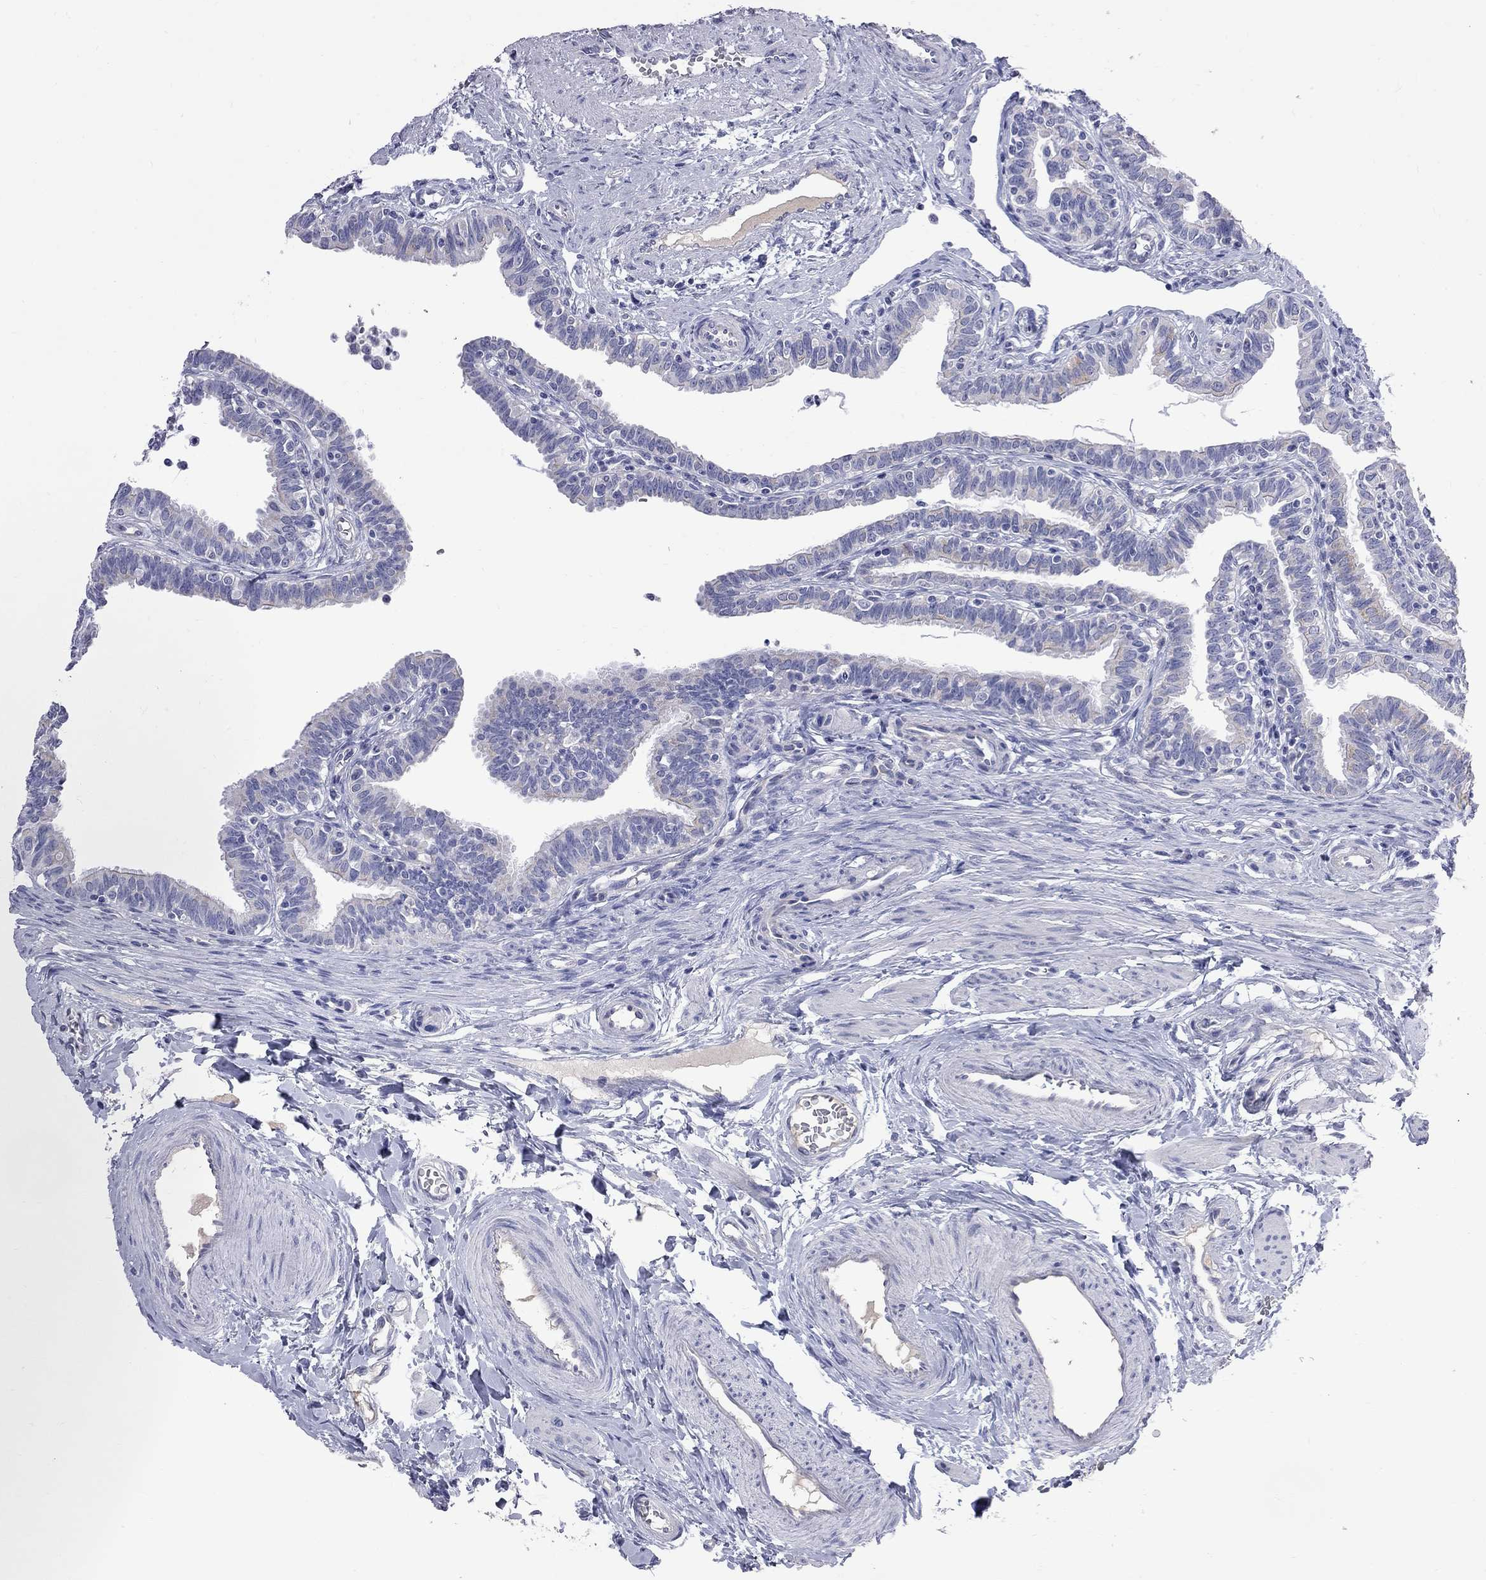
{"staining": {"intensity": "weak", "quantity": "<25%", "location": "cytoplasmic/membranous"}, "tissue": "fallopian tube", "cell_type": "Glandular cells", "image_type": "normal", "snomed": [{"axis": "morphology", "description": "Normal tissue, NOS"}, {"axis": "topography", "description": "Fallopian tube"}], "caption": "An IHC image of benign fallopian tube is shown. There is no staining in glandular cells of fallopian tube. Nuclei are stained in blue.", "gene": "KCND2", "patient": {"sex": "female", "age": 36}}